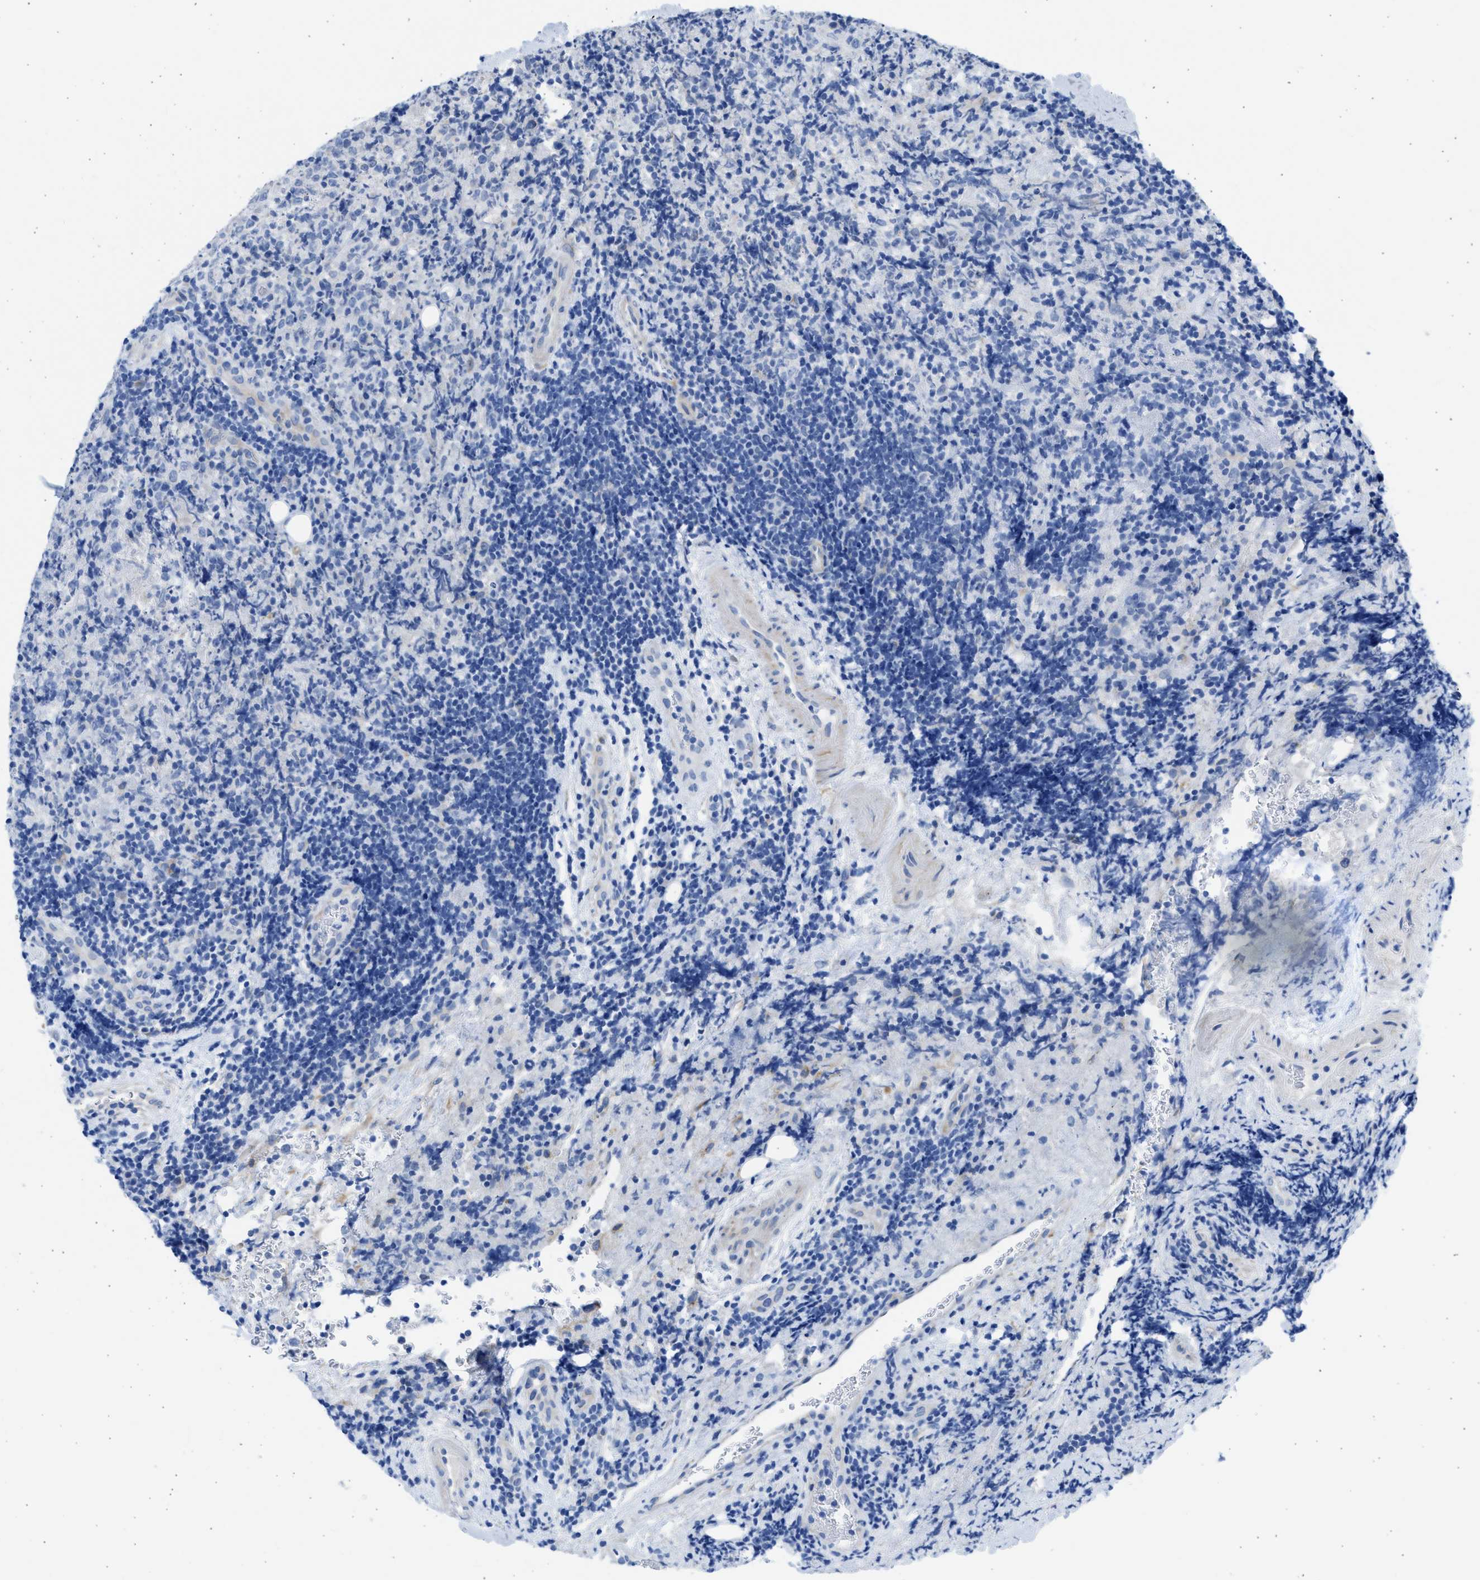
{"staining": {"intensity": "negative", "quantity": "none", "location": "none"}, "tissue": "lymphoma", "cell_type": "Tumor cells", "image_type": "cancer", "snomed": [{"axis": "morphology", "description": "Malignant lymphoma, non-Hodgkin's type, High grade"}, {"axis": "topography", "description": "Tonsil"}], "caption": "An image of human malignant lymphoma, non-Hodgkin's type (high-grade) is negative for staining in tumor cells. Nuclei are stained in blue.", "gene": "SPATA3", "patient": {"sex": "female", "age": 36}}